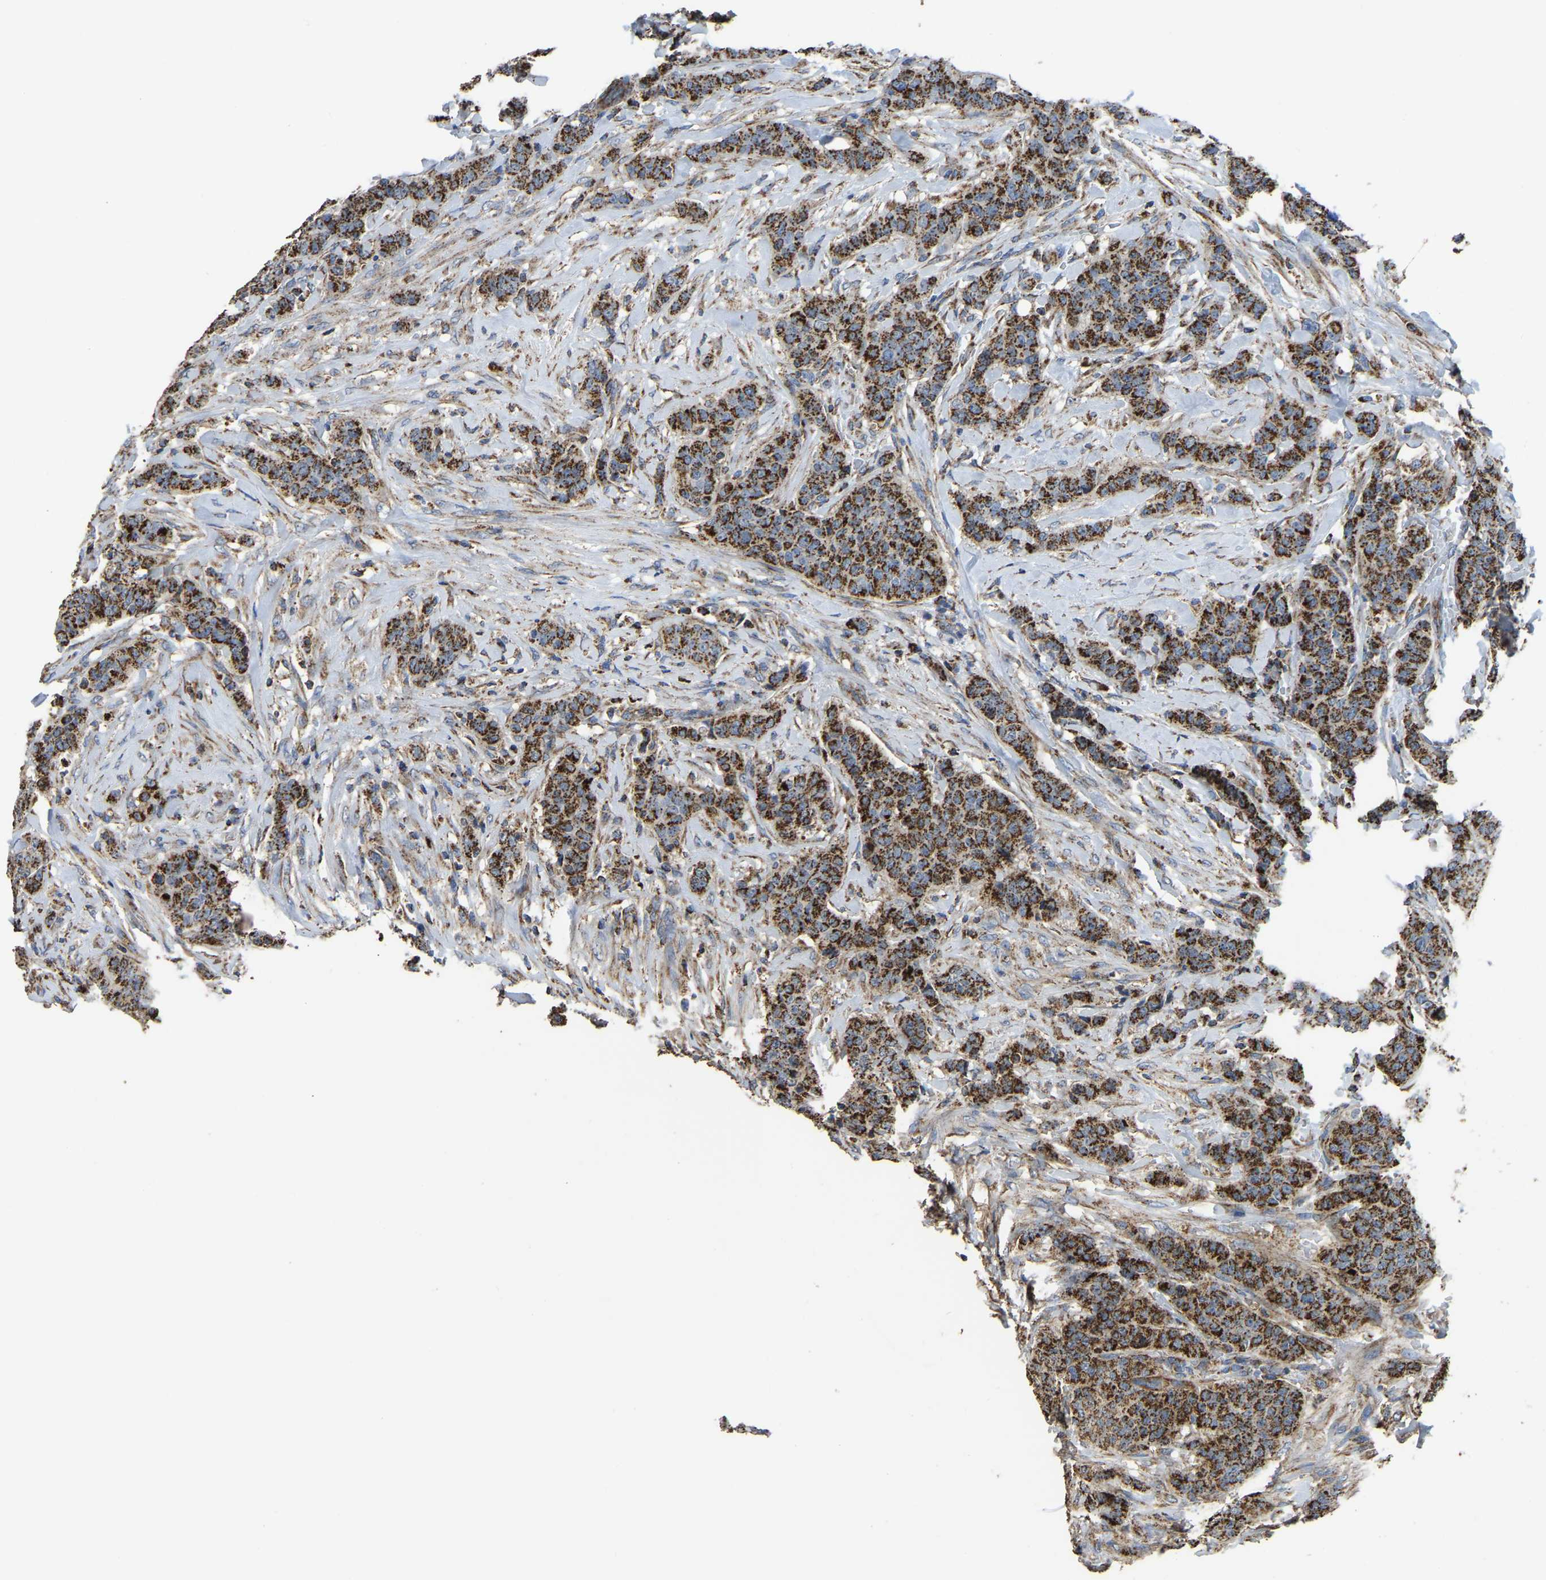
{"staining": {"intensity": "strong", "quantity": ">75%", "location": "cytoplasmic/membranous"}, "tissue": "breast cancer", "cell_type": "Tumor cells", "image_type": "cancer", "snomed": [{"axis": "morphology", "description": "Normal tissue, NOS"}, {"axis": "morphology", "description": "Duct carcinoma"}, {"axis": "topography", "description": "Breast"}], "caption": "IHC staining of breast cancer, which exhibits high levels of strong cytoplasmic/membranous staining in about >75% of tumor cells indicating strong cytoplasmic/membranous protein positivity. The staining was performed using DAB (brown) for protein detection and nuclei were counterstained in hematoxylin (blue).", "gene": "ETFA", "patient": {"sex": "female", "age": 40}}